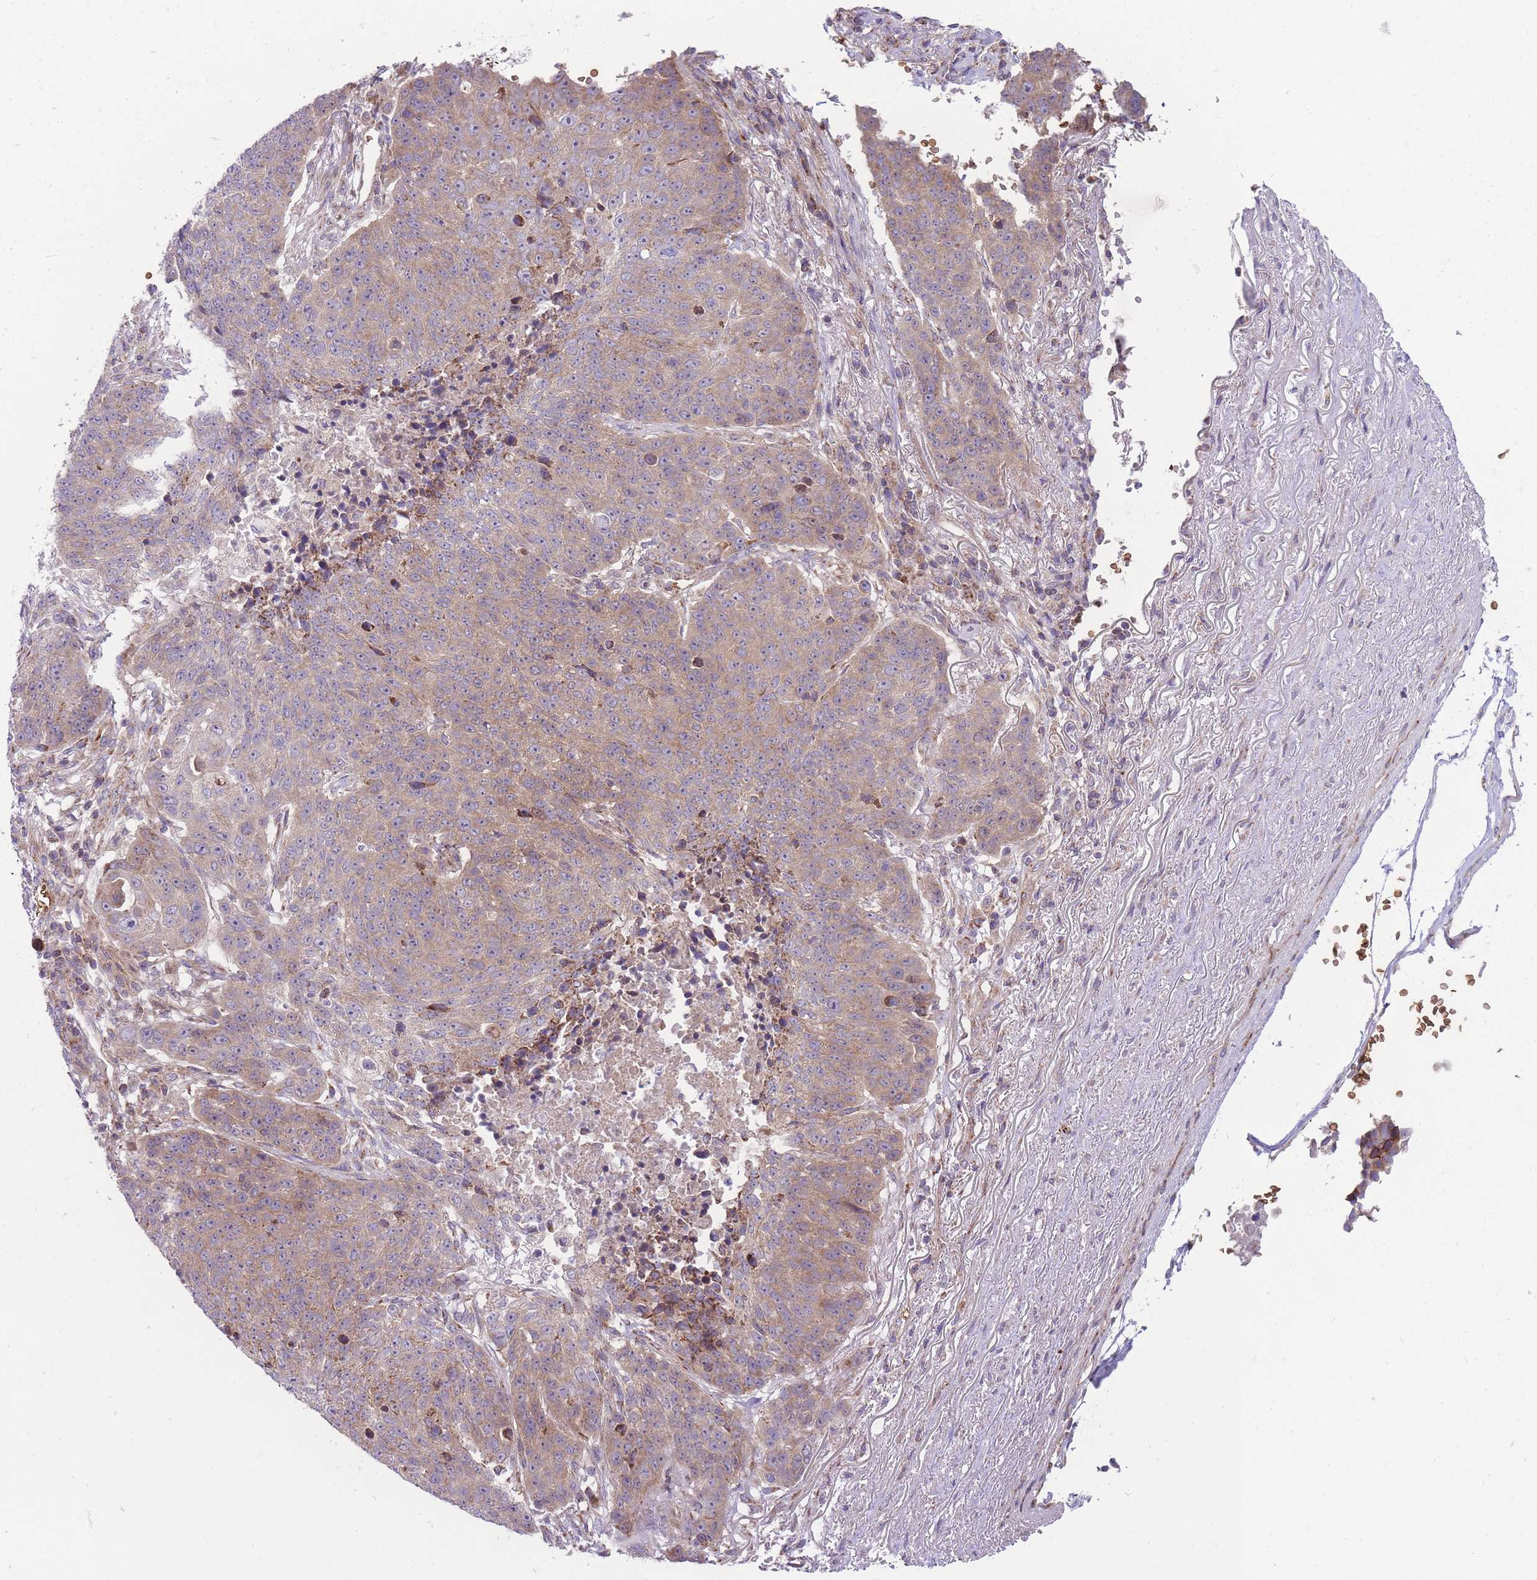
{"staining": {"intensity": "moderate", "quantity": "25%-75%", "location": "cytoplasmic/membranous"}, "tissue": "lung cancer", "cell_type": "Tumor cells", "image_type": "cancer", "snomed": [{"axis": "morphology", "description": "Normal tissue, NOS"}, {"axis": "morphology", "description": "Squamous cell carcinoma, NOS"}, {"axis": "topography", "description": "Lymph node"}, {"axis": "topography", "description": "Lung"}], "caption": "Protein expression analysis of lung cancer (squamous cell carcinoma) demonstrates moderate cytoplasmic/membranous positivity in about 25%-75% of tumor cells.", "gene": "ANKRD10", "patient": {"sex": "male", "age": 66}}